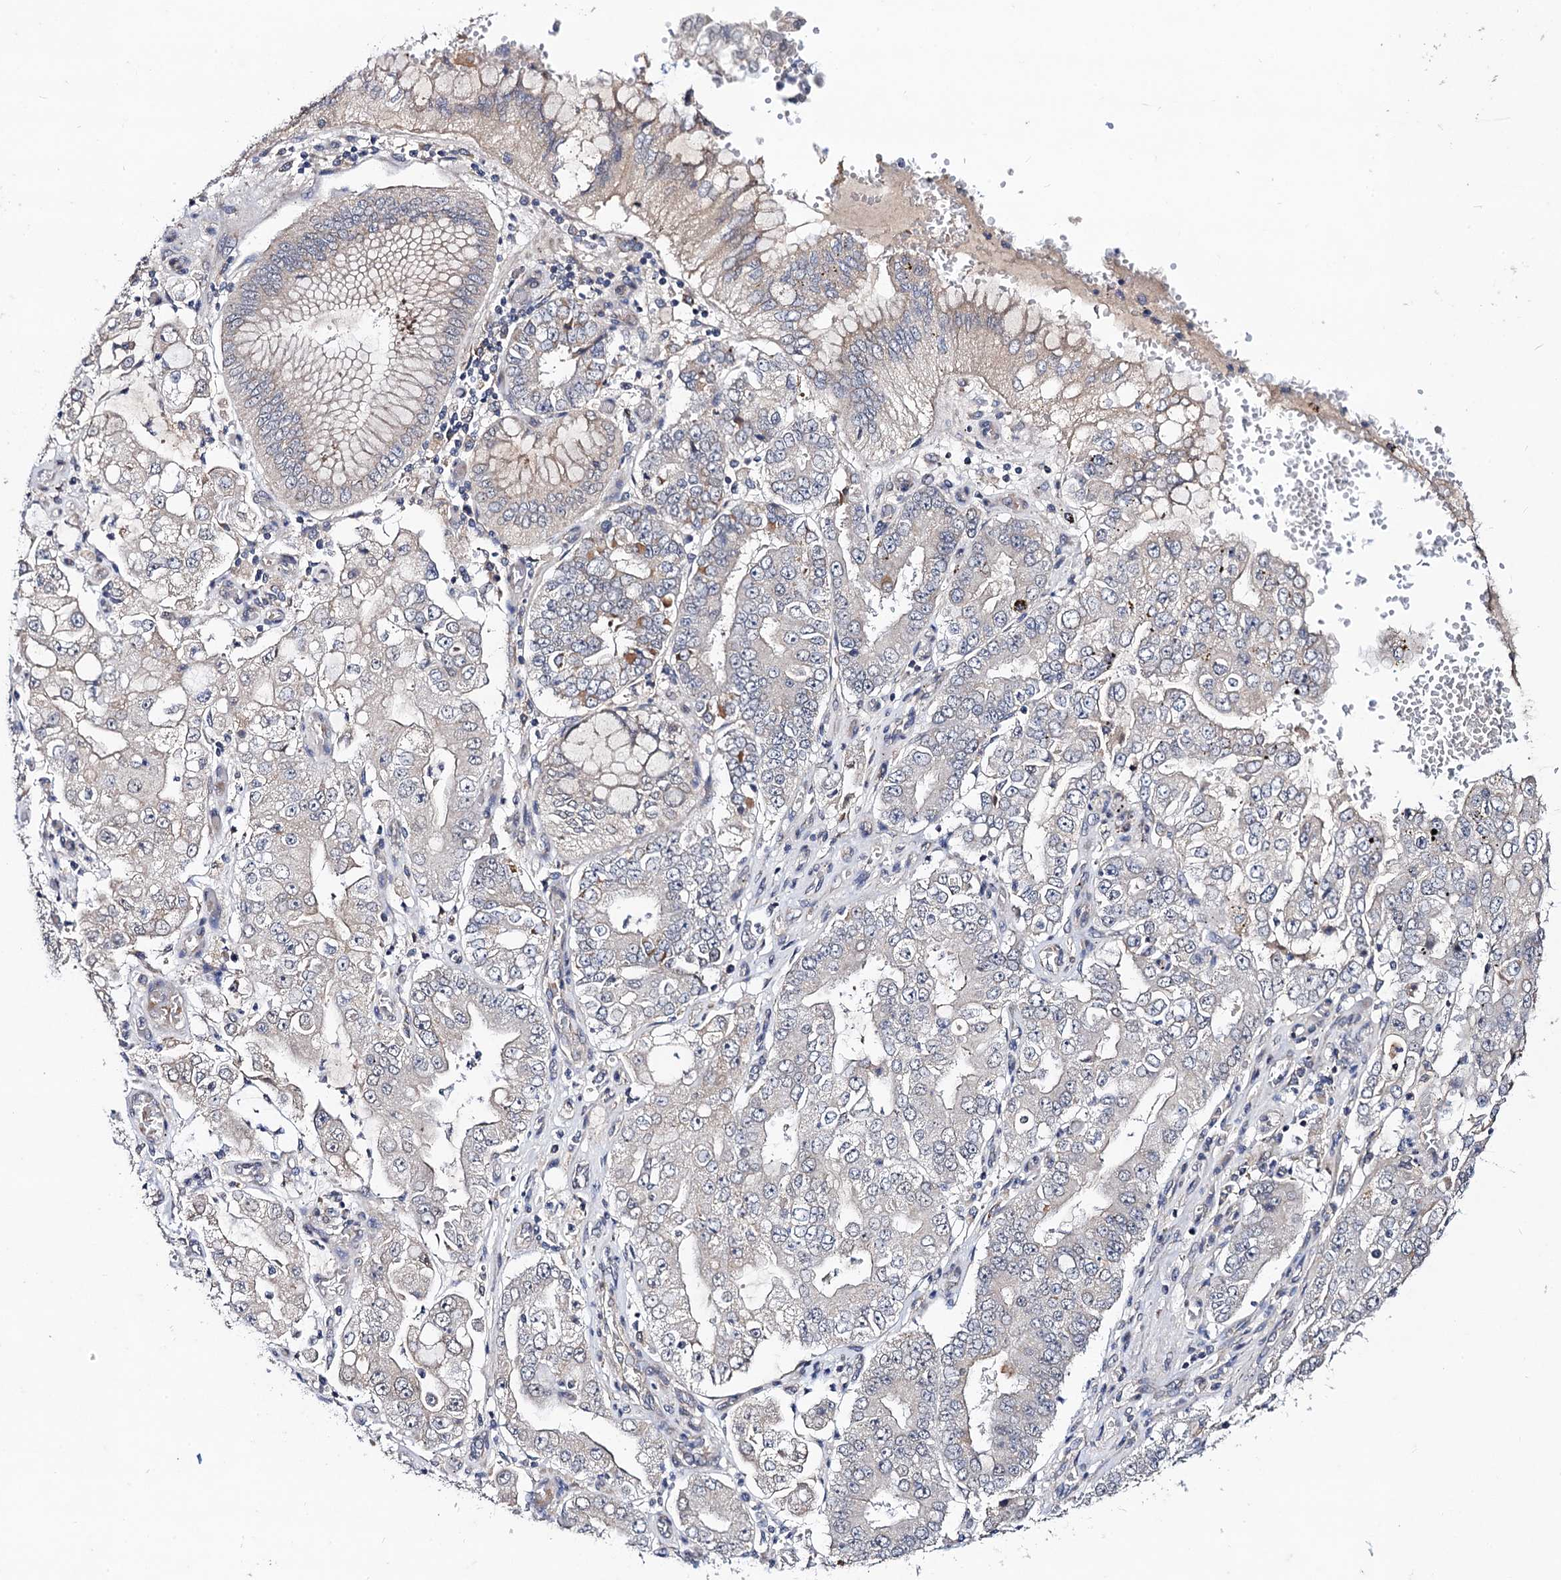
{"staining": {"intensity": "negative", "quantity": "none", "location": "none"}, "tissue": "stomach cancer", "cell_type": "Tumor cells", "image_type": "cancer", "snomed": [{"axis": "morphology", "description": "Adenocarcinoma, NOS"}, {"axis": "topography", "description": "Stomach"}], "caption": "An immunohistochemistry image of stomach cancer (adenocarcinoma) is shown. There is no staining in tumor cells of stomach cancer (adenocarcinoma).", "gene": "VPS37D", "patient": {"sex": "male", "age": 76}}